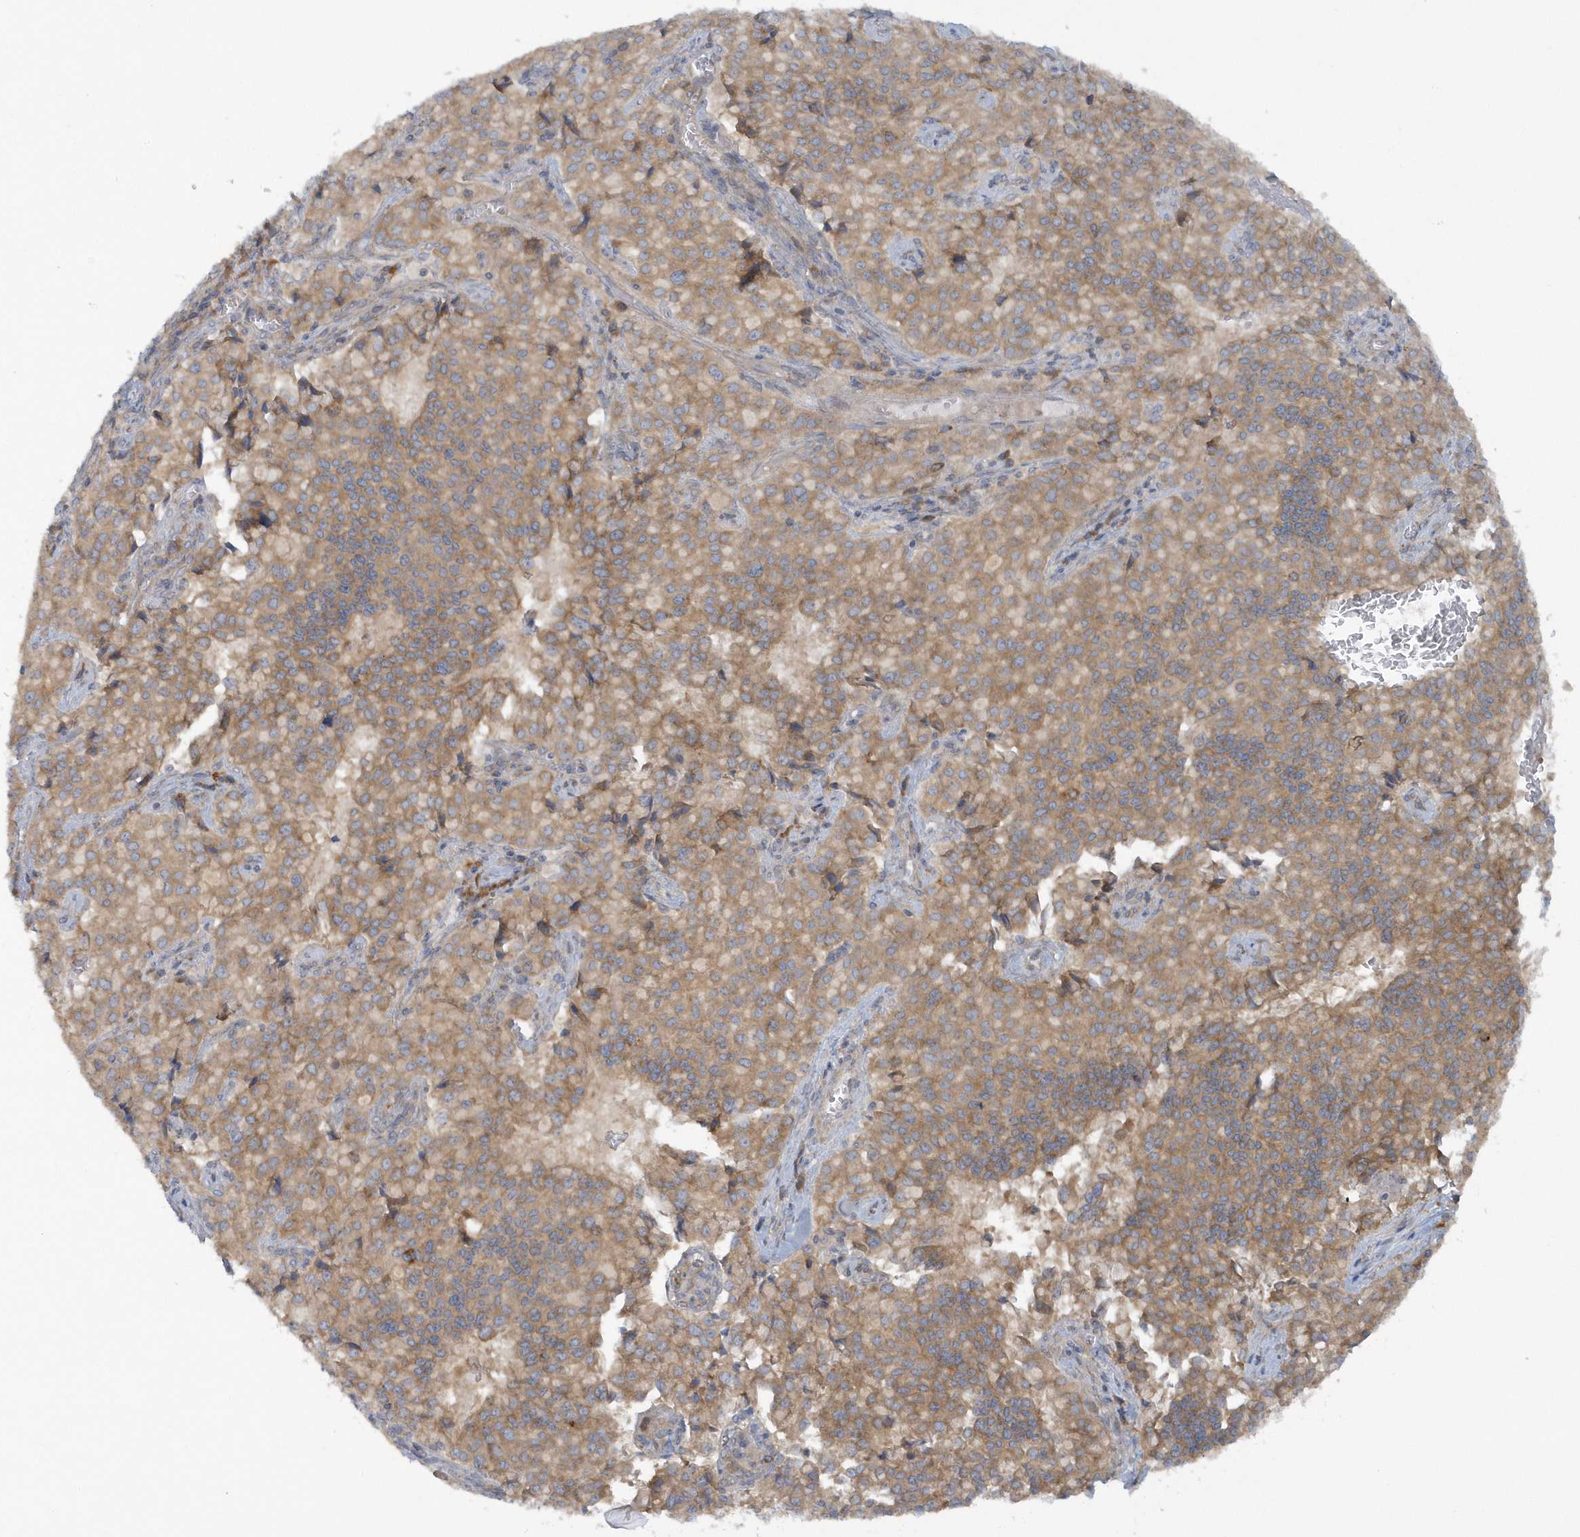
{"staining": {"intensity": "moderate", "quantity": ">75%", "location": "cytoplasmic/membranous"}, "tissue": "pancreatic cancer", "cell_type": "Tumor cells", "image_type": "cancer", "snomed": [{"axis": "morphology", "description": "Adenocarcinoma, NOS"}, {"axis": "topography", "description": "Pancreas"}], "caption": "Immunohistochemistry (IHC) (DAB (3,3'-diaminobenzidine)) staining of pancreatic adenocarcinoma exhibits moderate cytoplasmic/membranous protein staining in approximately >75% of tumor cells.", "gene": "CNOT10", "patient": {"sex": "male", "age": 65}}